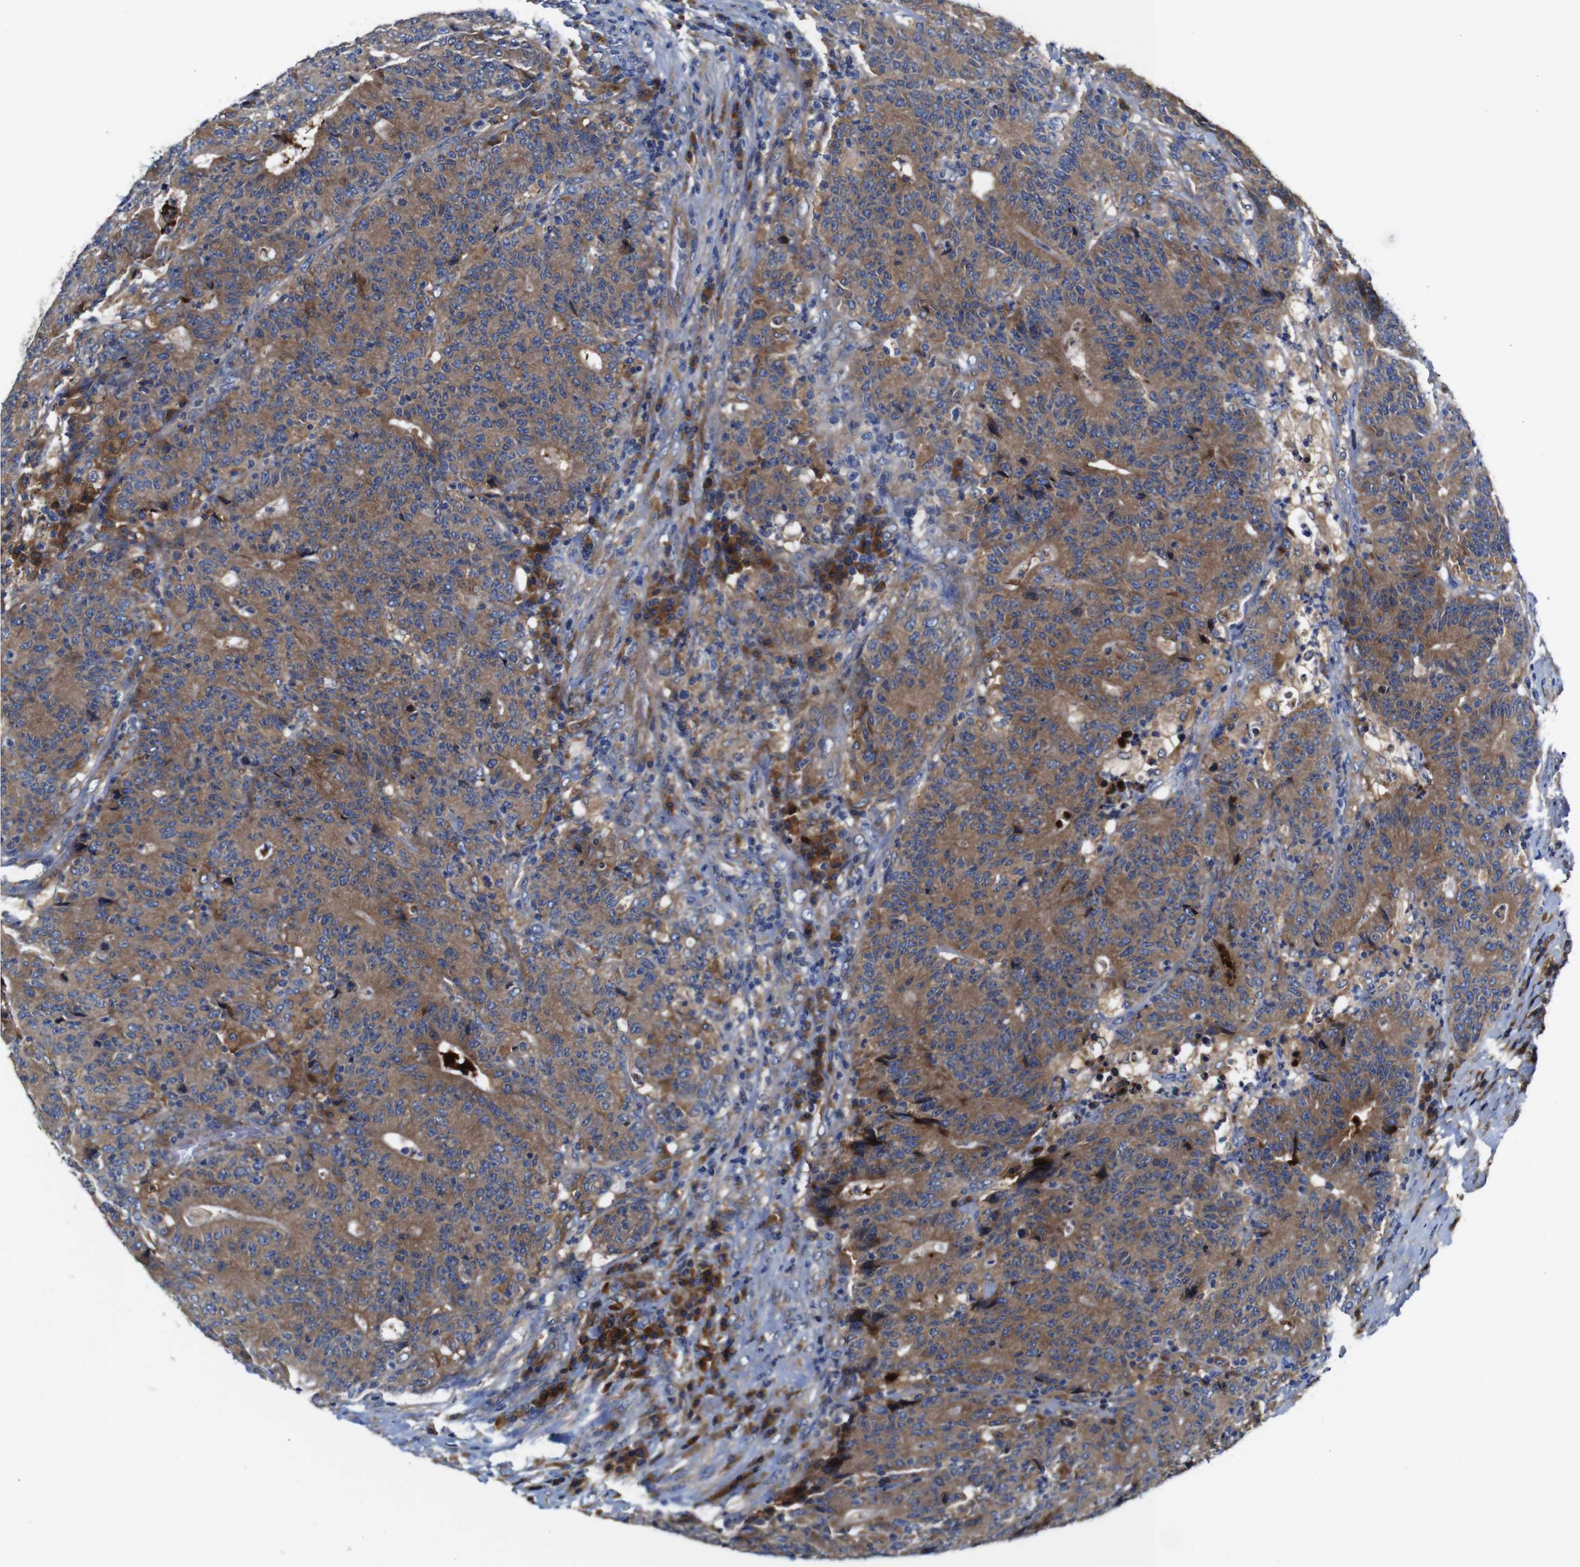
{"staining": {"intensity": "moderate", "quantity": ">75%", "location": "cytoplasmic/membranous"}, "tissue": "colorectal cancer", "cell_type": "Tumor cells", "image_type": "cancer", "snomed": [{"axis": "morphology", "description": "Normal tissue, NOS"}, {"axis": "morphology", "description": "Adenocarcinoma, NOS"}, {"axis": "topography", "description": "Colon"}], "caption": "Moderate cytoplasmic/membranous protein expression is appreciated in approximately >75% of tumor cells in colorectal cancer.", "gene": "CLCC1", "patient": {"sex": "female", "age": 75}}